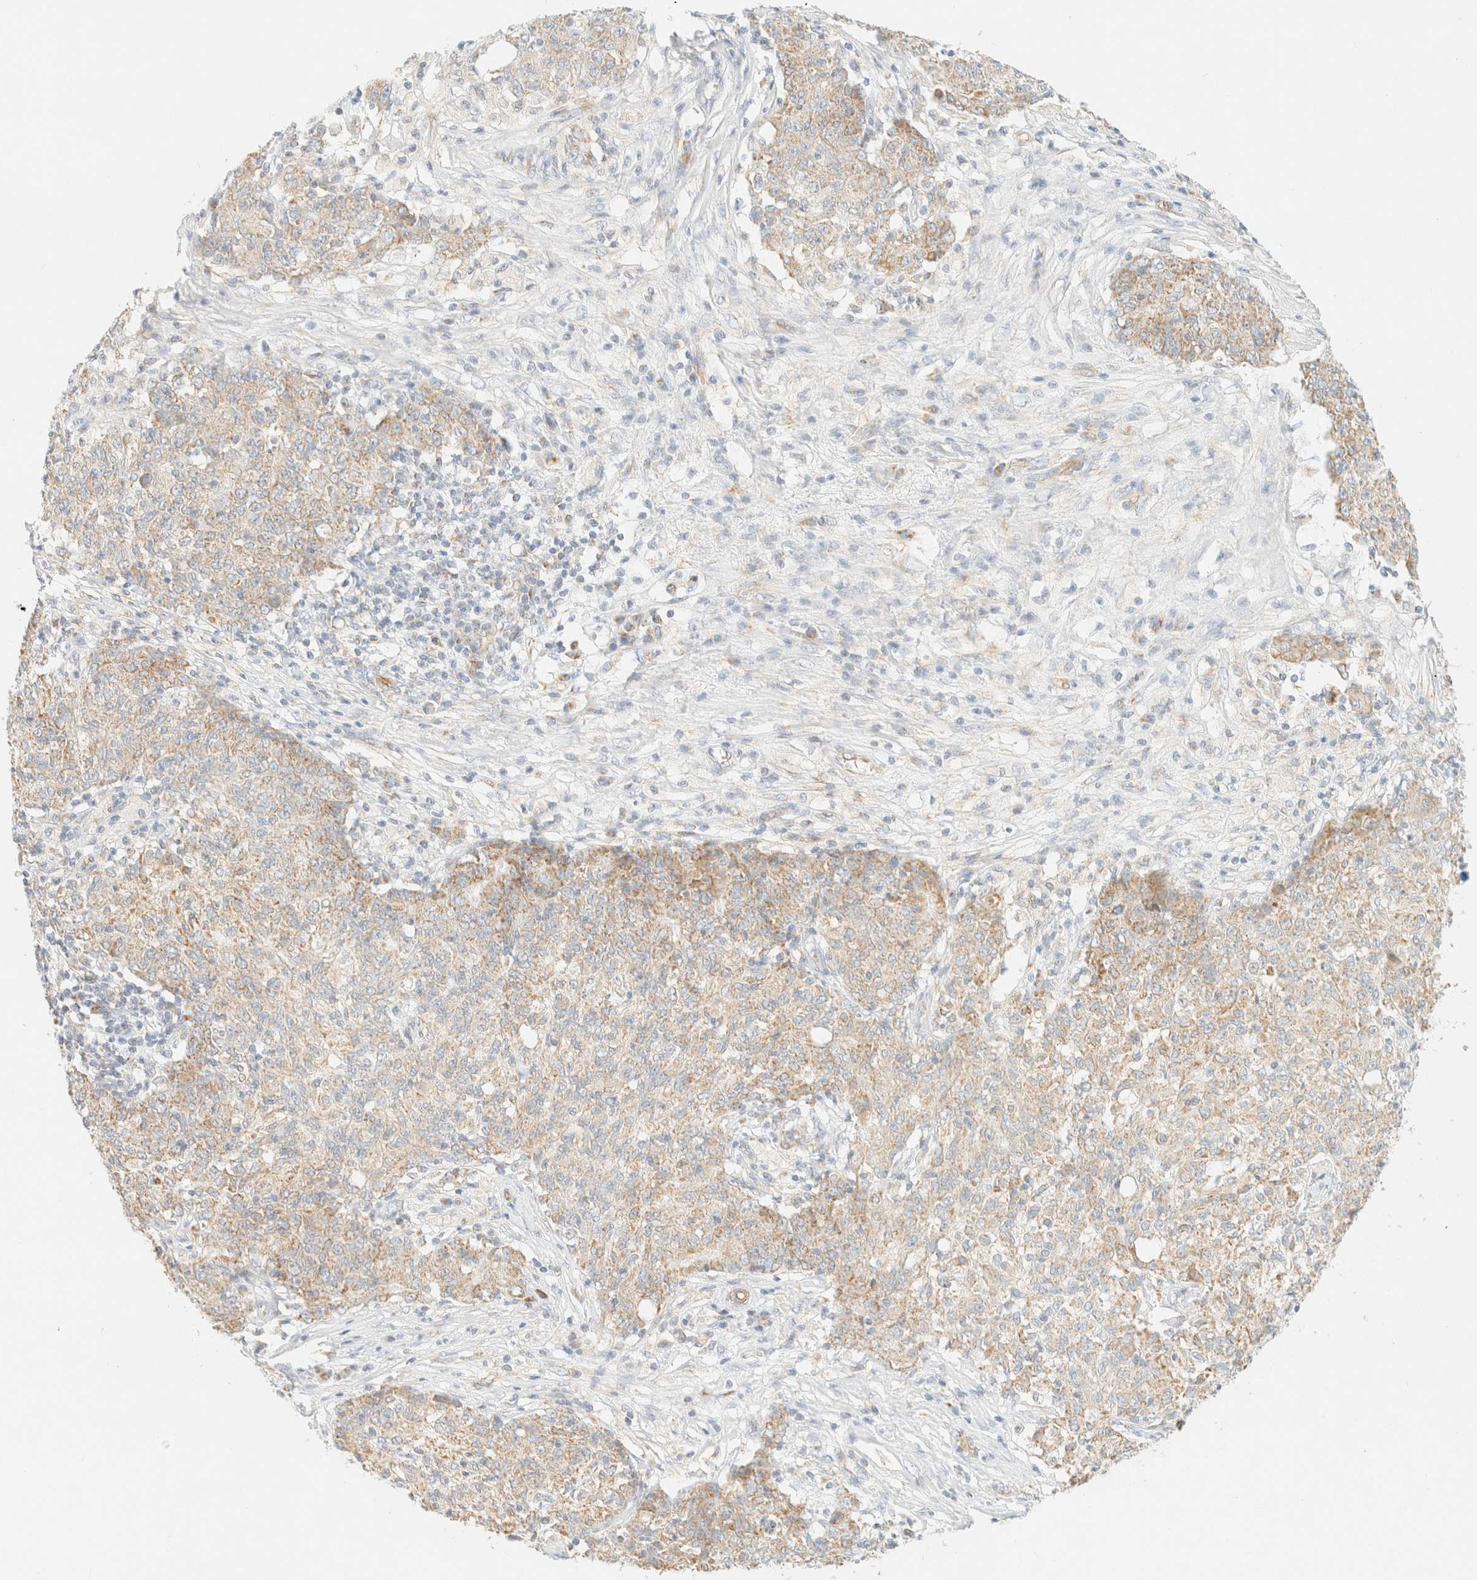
{"staining": {"intensity": "weak", "quantity": ">75%", "location": "cytoplasmic/membranous"}, "tissue": "ovarian cancer", "cell_type": "Tumor cells", "image_type": "cancer", "snomed": [{"axis": "morphology", "description": "Carcinoma, endometroid"}, {"axis": "topography", "description": "Ovary"}], "caption": "DAB (3,3'-diaminobenzidine) immunohistochemical staining of human ovarian cancer (endometroid carcinoma) exhibits weak cytoplasmic/membranous protein staining in about >75% of tumor cells. The protein of interest is shown in brown color, while the nuclei are stained blue.", "gene": "MRM3", "patient": {"sex": "female", "age": 42}}